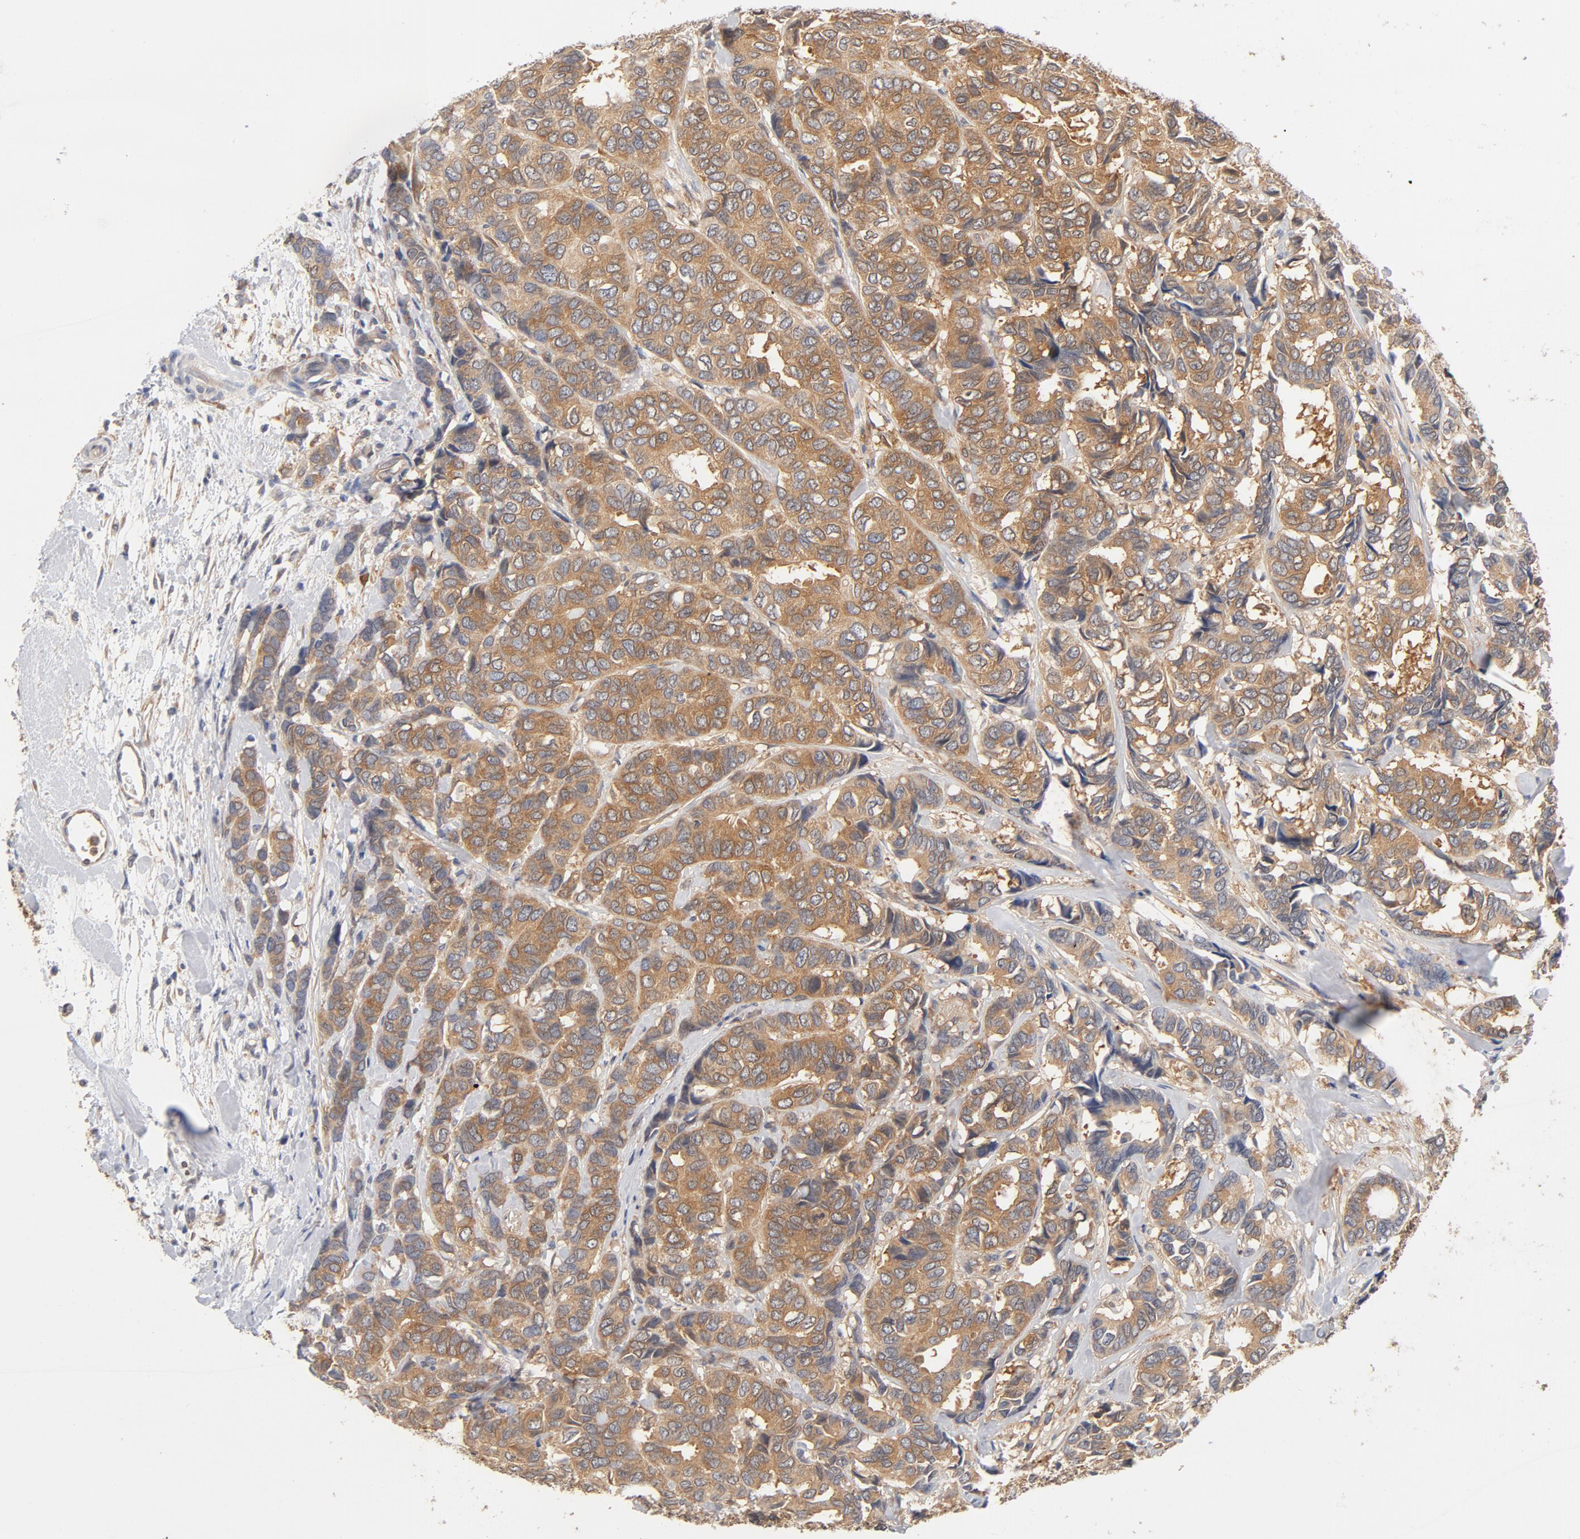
{"staining": {"intensity": "moderate", "quantity": ">75%", "location": "cytoplasmic/membranous"}, "tissue": "breast cancer", "cell_type": "Tumor cells", "image_type": "cancer", "snomed": [{"axis": "morphology", "description": "Duct carcinoma"}, {"axis": "topography", "description": "Breast"}], "caption": "Tumor cells exhibit medium levels of moderate cytoplasmic/membranous positivity in approximately >75% of cells in invasive ductal carcinoma (breast).", "gene": "ASMTL", "patient": {"sex": "female", "age": 87}}